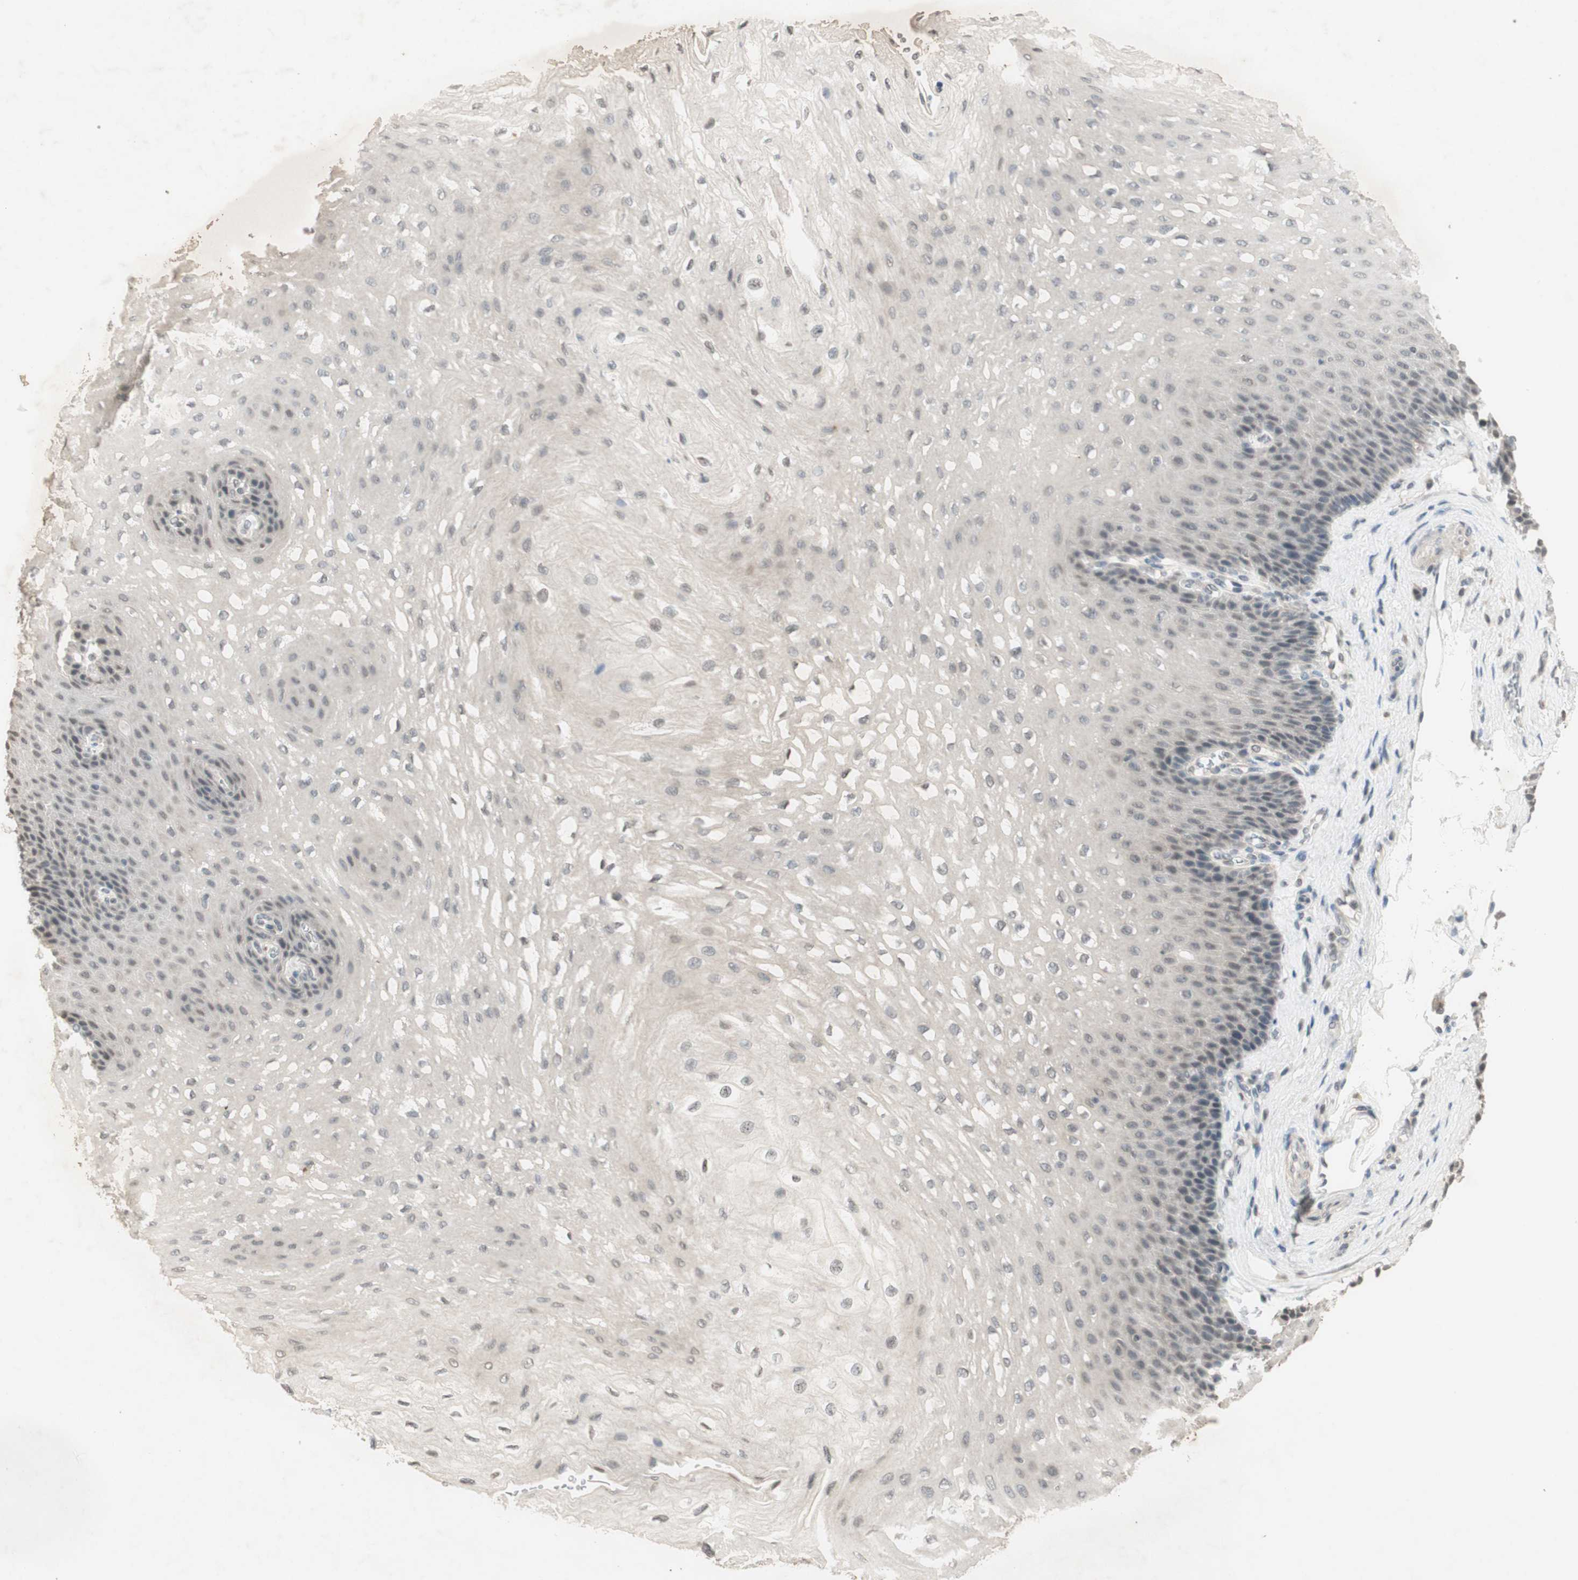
{"staining": {"intensity": "negative", "quantity": "none", "location": "none"}, "tissue": "esophagus", "cell_type": "Squamous epithelial cells", "image_type": "normal", "snomed": [{"axis": "morphology", "description": "Normal tissue, NOS"}, {"axis": "topography", "description": "Esophagus"}], "caption": "Normal esophagus was stained to show a protein in brown. There is no significant staining in squamous epithelial cells.", "gene": "GLI1", "patient": {"sex": "female", "age": 72}}